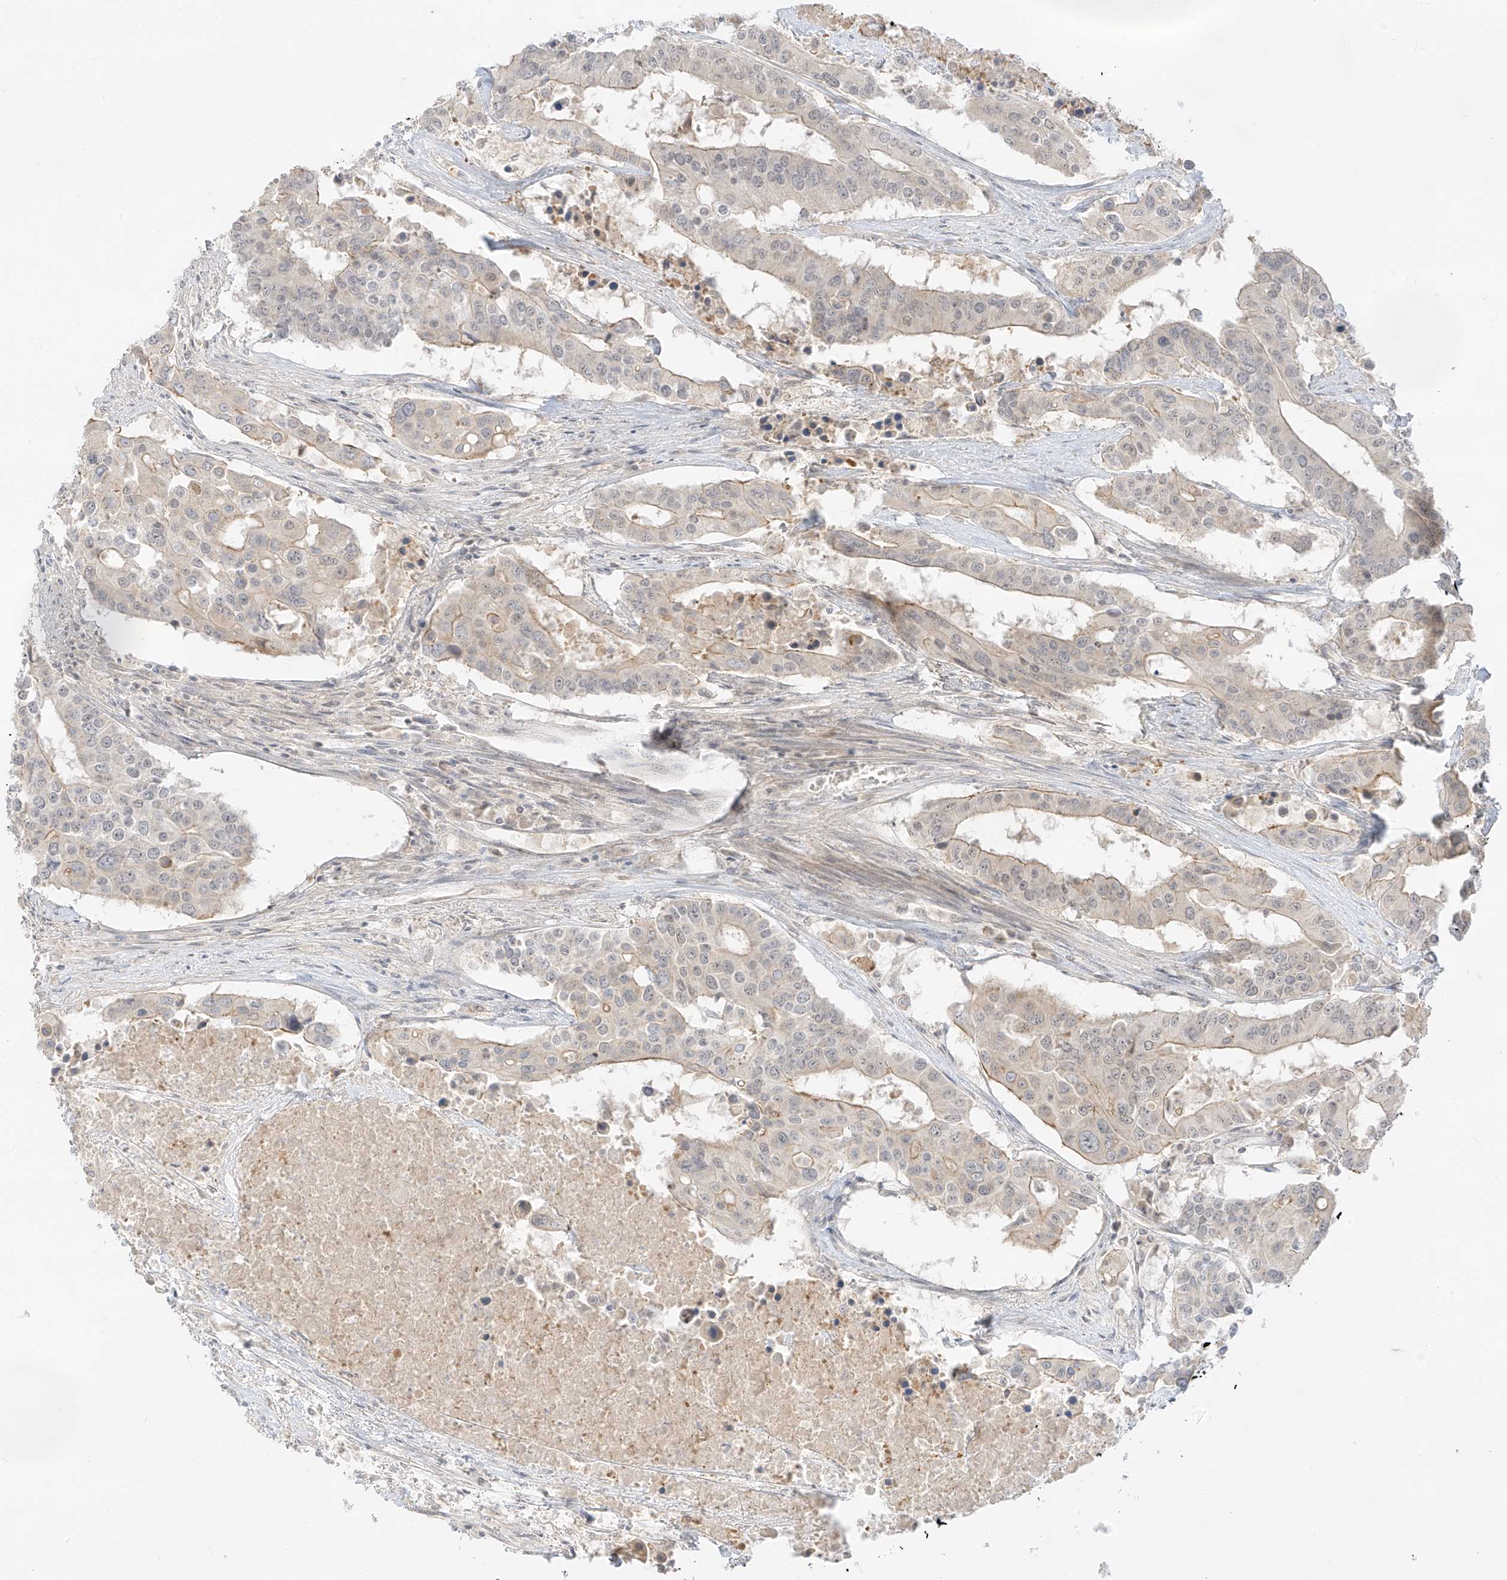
{"staining": {"intensity": "weak", "quantity": "<25%", "location": "cytoplasmic/membranous"}, "tissue": "colorectal cancer", "cell_type": "Tumor cells", "image_type": "cancer", "snomed": [{"axis": "morphology", "description": "Adenocarcinoma, NOS"}, {"axis": "topography", "description": "Colon"}], "caption": "High magnification brightfield microscopy of colorectal cancer (adenocarcinoma) stained with DAB (brown) and counterstained with hematoxylin (blue): tumor cells show no significant staining. Nuclei are stained in blue.", "gene": "LIPT1", "patient": {"sex": "male", "age": 77}}